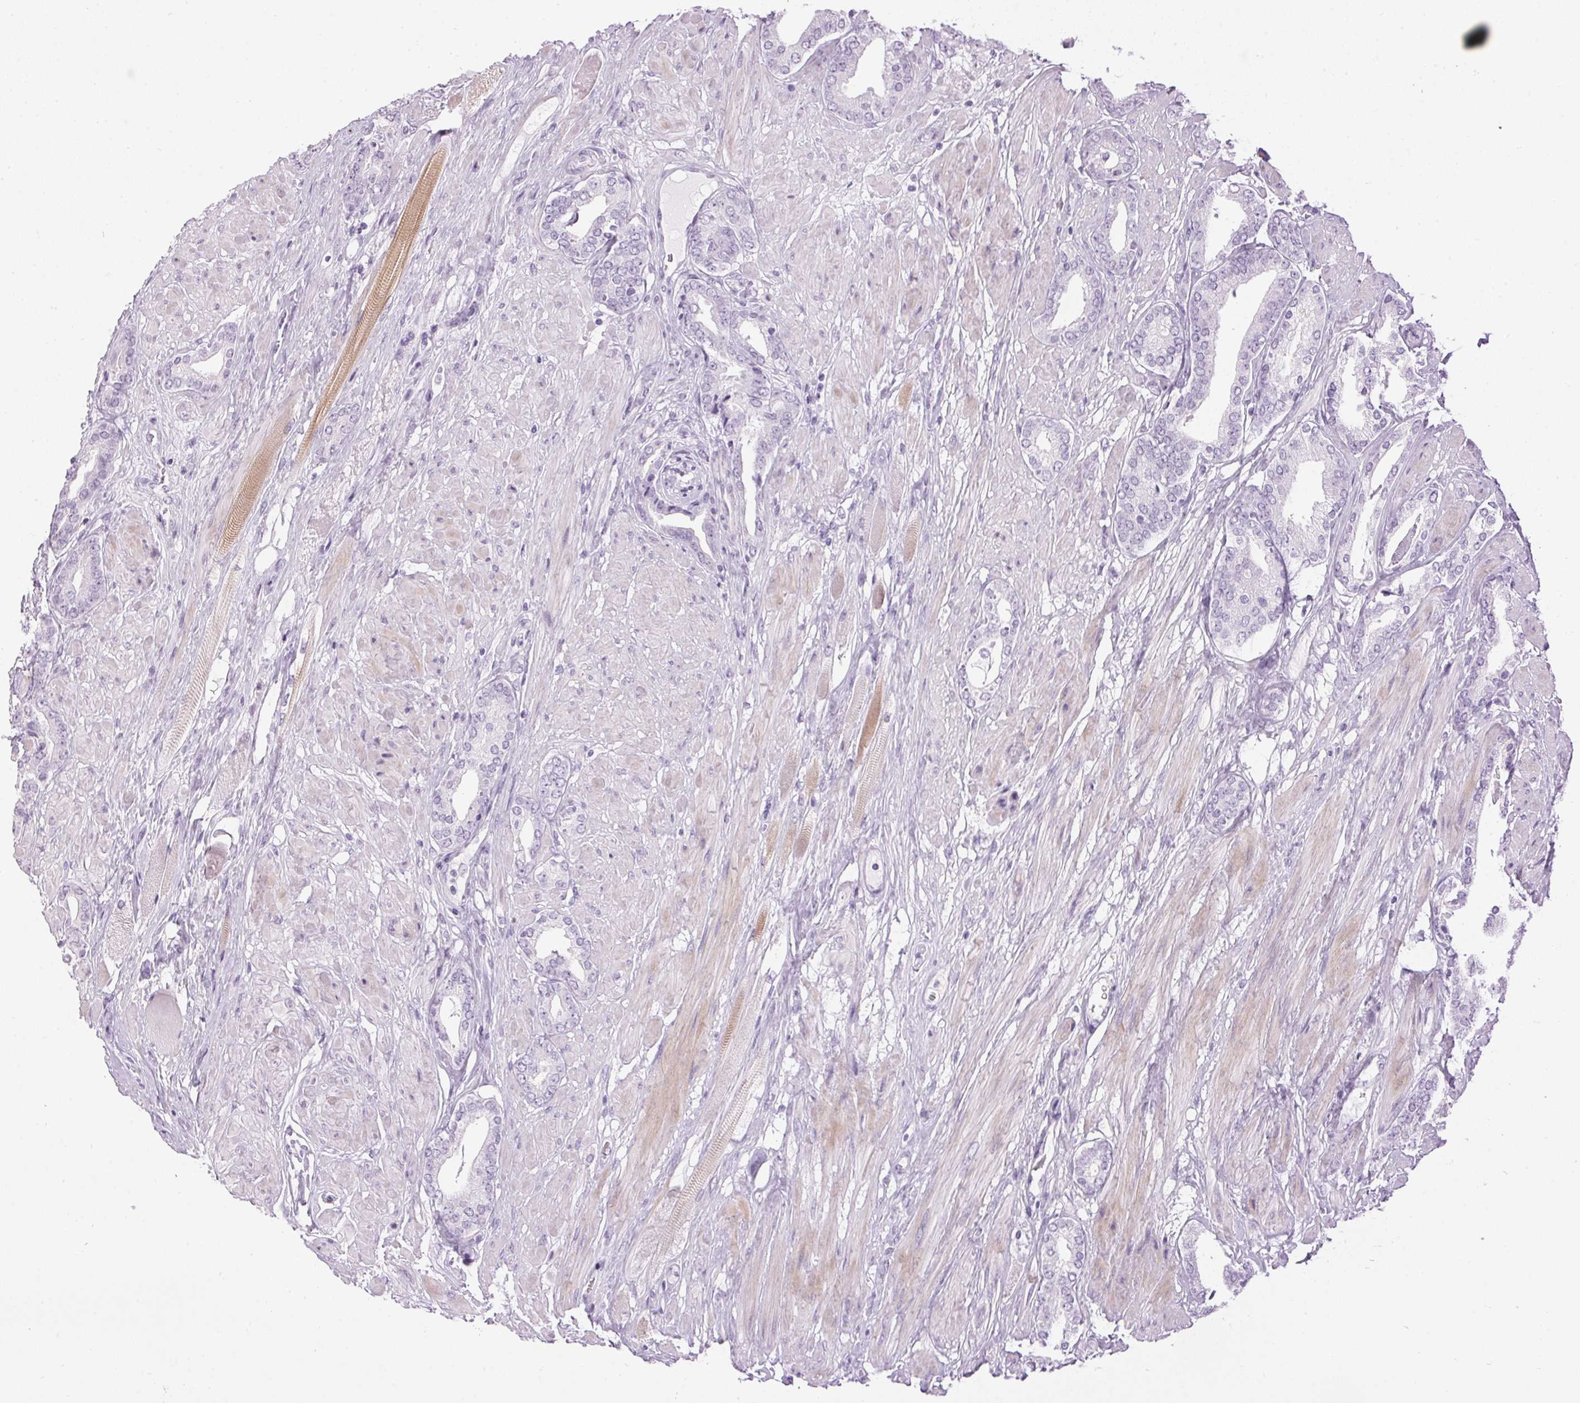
{"staining": {"intensity": "negative", "quantity": "none", "location": "none"}, "tissue": "prostate cancer", "cell_type": "Tumor cells", "image_type": "cancer", "snomed": [{"axis": "morphology", "description": "Adenocarcinoma, High grade"}, {"axis": "topography", "description": "Prostate"}], "caption": "Human prostate high-grade adenocarcinoma stained for a protein using IHC shows no staining in tumor cells.", "gene": "SP7", "patient": {"sex": "male", "age": 56}}